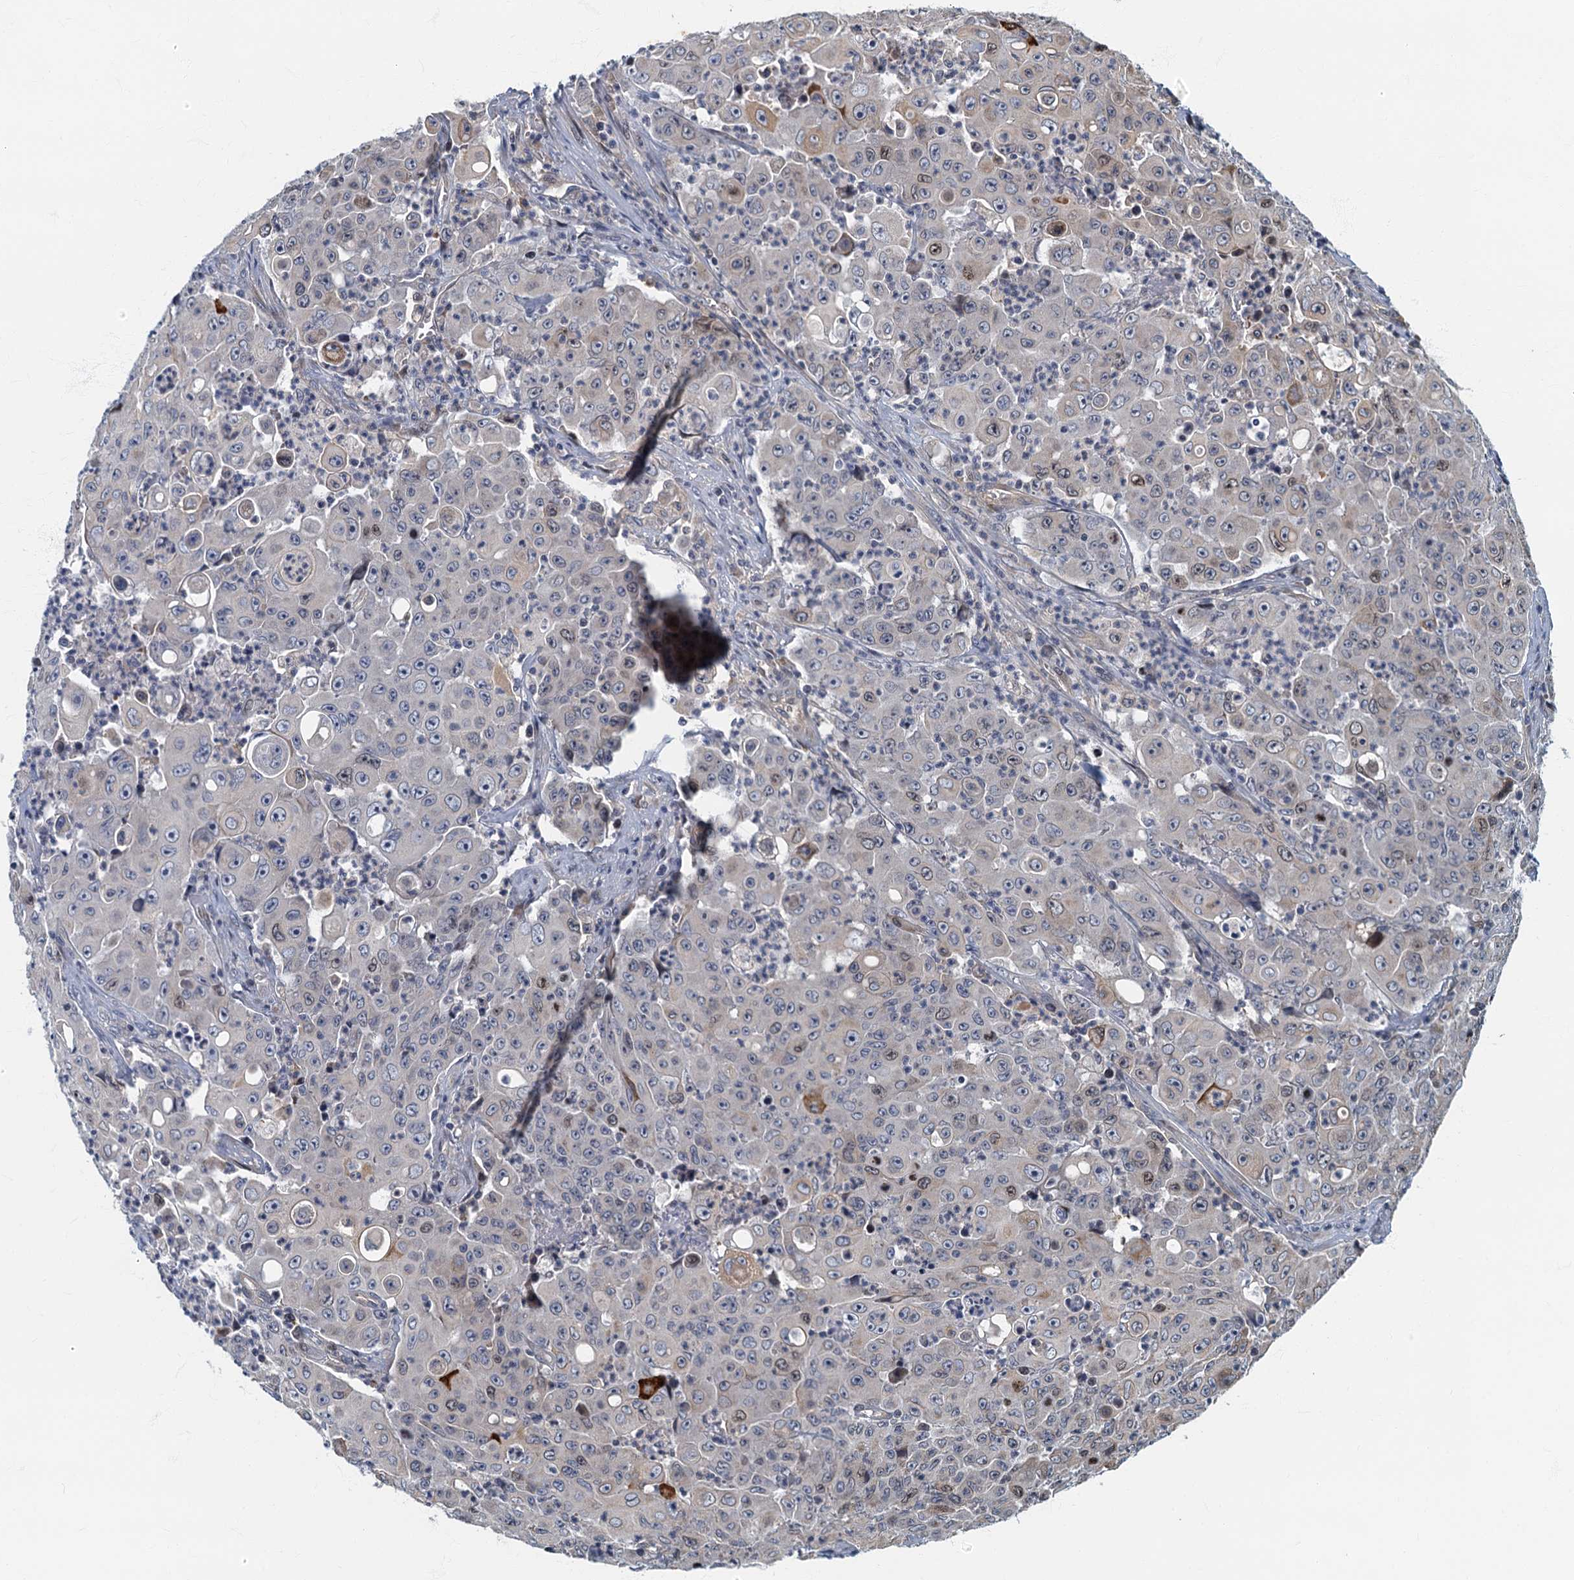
{"staining": {"intensity": "weak", "quantity": "<25%", "location": "cytoplasmic/membranous"}, "tissue": "colorectal cancer", "cell_type": "Tumor cells", "image_type": "cancer", "snomed": [{"axis": "morphology", "description": "Adenocarcinoma, NOS"}, {"axis": "topography", "description": "Colon"}], "caption": "There is no significant positivity in tumor cells of adenocarcinoma (colorectal). (DAB IHC visualized using brightfield microscopy, high magnification).", "gene": "CKAP2L", "patient": {"sex": "male", "age": 51}}